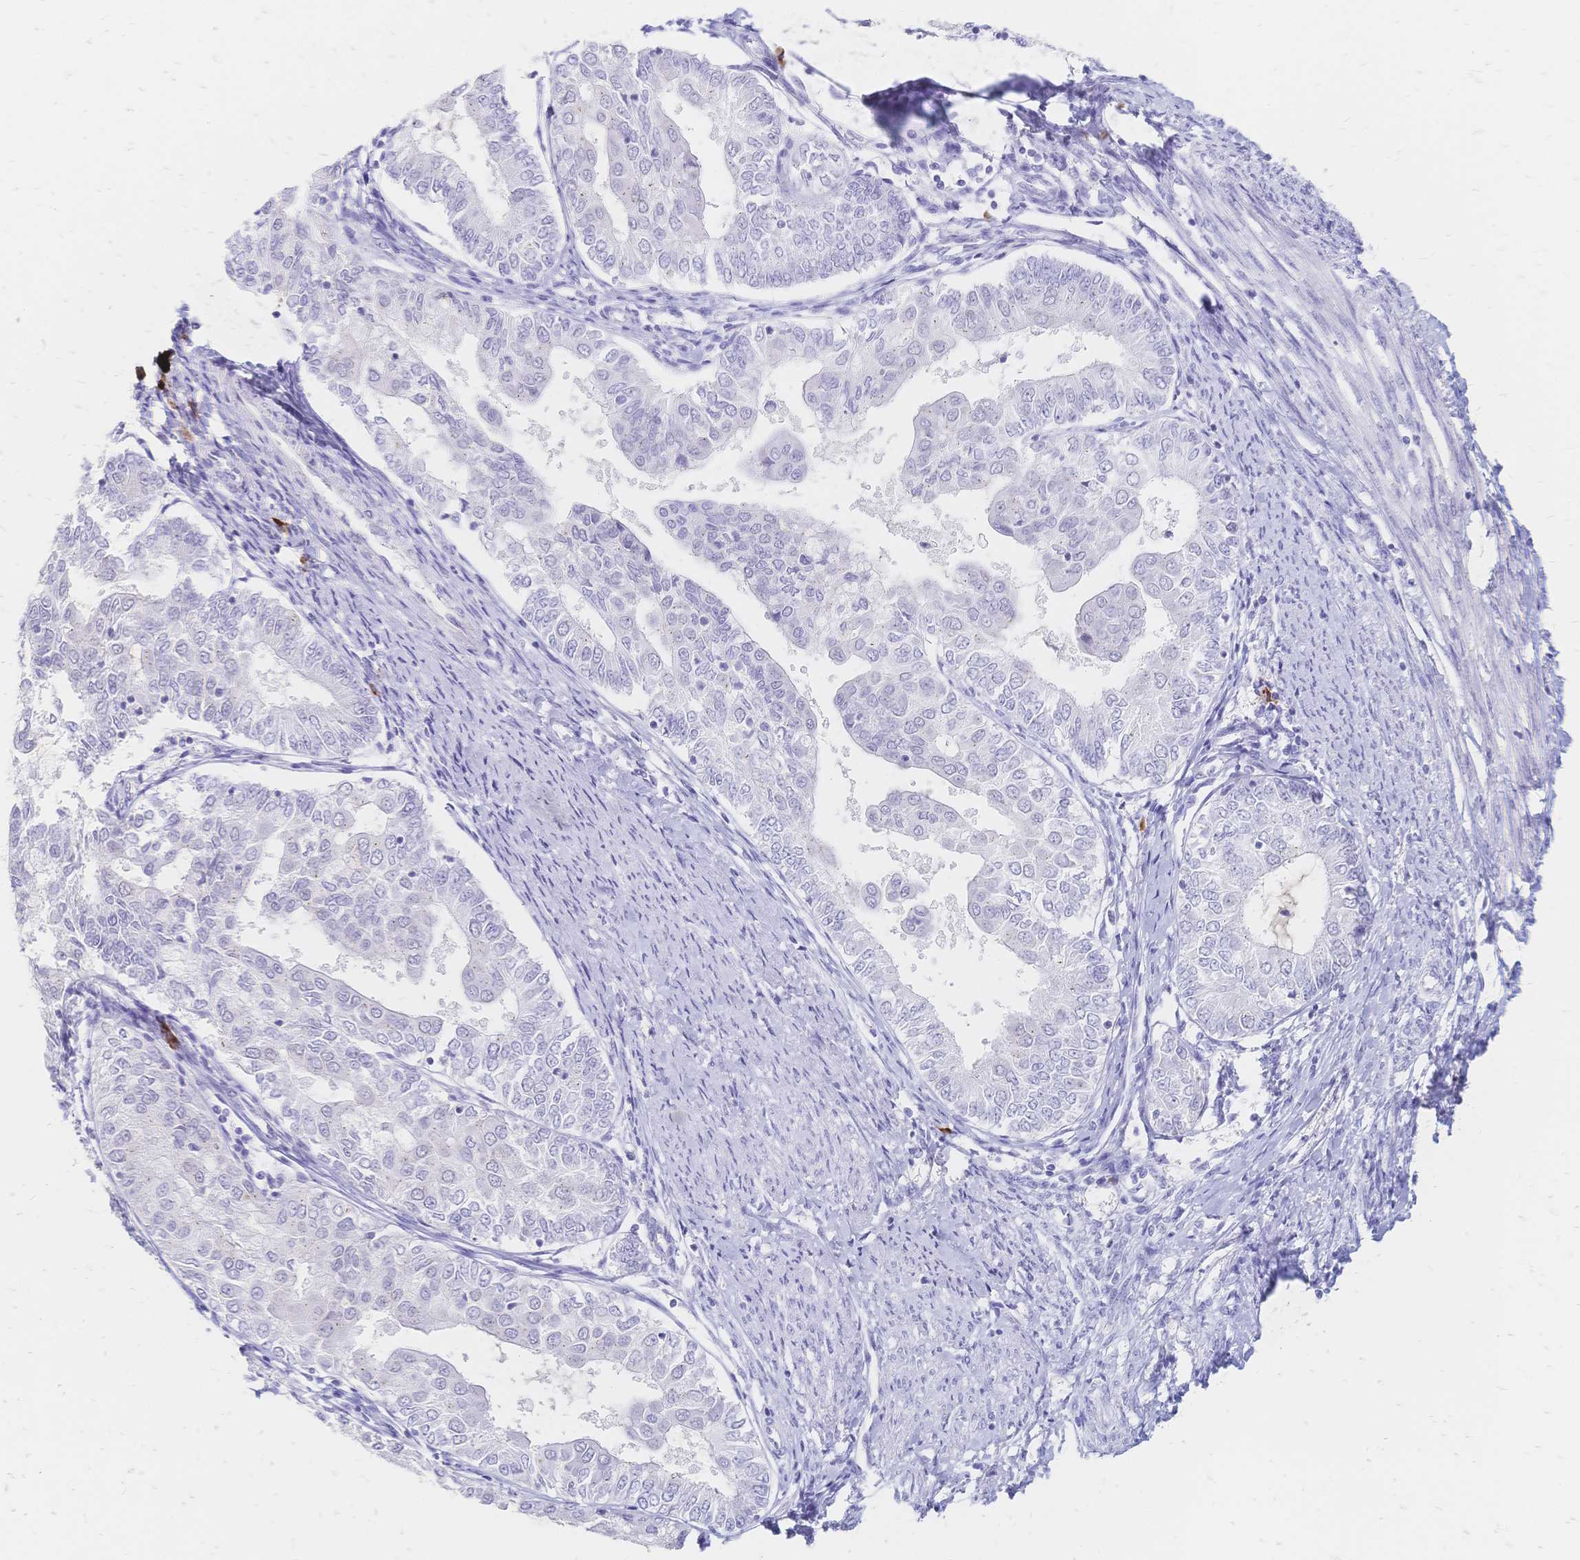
{"staining": {"intensity": "negative", "quantity": "none", "location": "none"}, "tissue": "endometrial cancer", "cell_type": "Tumor cells", "image_type": "cancer", "snomed": [{"axis": "morphology", "description": "Adenocarcinoma, NOS"}, {"axis": "topography", "description": "Endometrium"}], "caption": "Immunohistochemistry (IHC) histopathology image of endometrial cancer stained for a protein (brown), which exhibits no expression in tumor cells.", "gene": "PSORS1C2", "patient": {"sex": "female", "age": 68}}